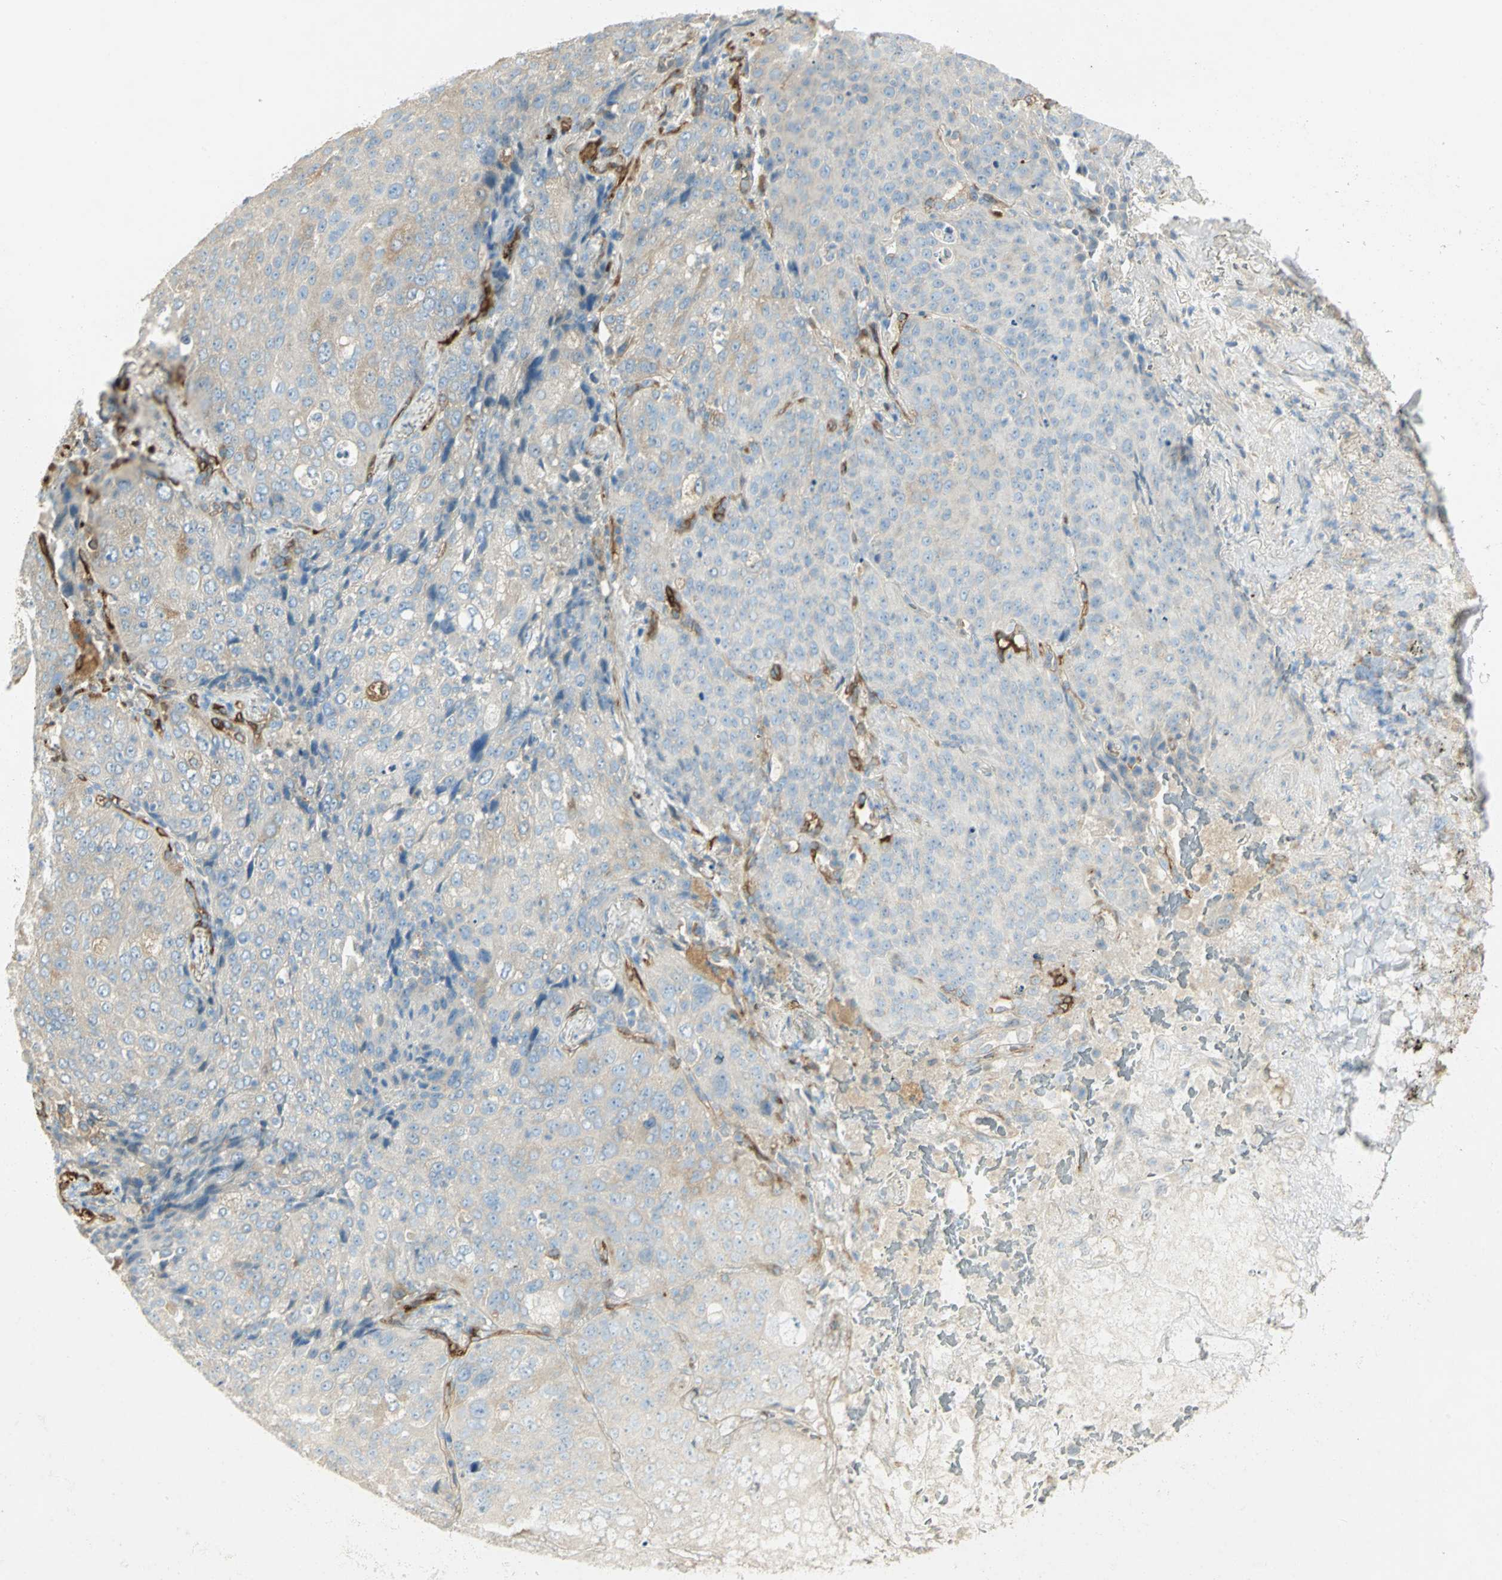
{"staining": {"intensity": "moderate", "quantity": "25%-75%", "location": "cytoplasmic/membranous"}, "tissue": "lung cancer", "cell_type": "Tumor cells", "image_type": "cancer", "snomed": [{"axis": "morphology", "description": "Squamous cell carcinoma, NOS"}, {"axis": "topography", "description": "Lung"}], "caption": "A brown stain shows moderate cytoplasmic/membranous positivity of a protein in lung cancer tumor cells. (DAB (3,3'-diaminobenzidine) IHC, brown staining for protein, blue staining for nuclei).", "gene": "WARS1", "patient": {"sex": "male", "age": 54}}